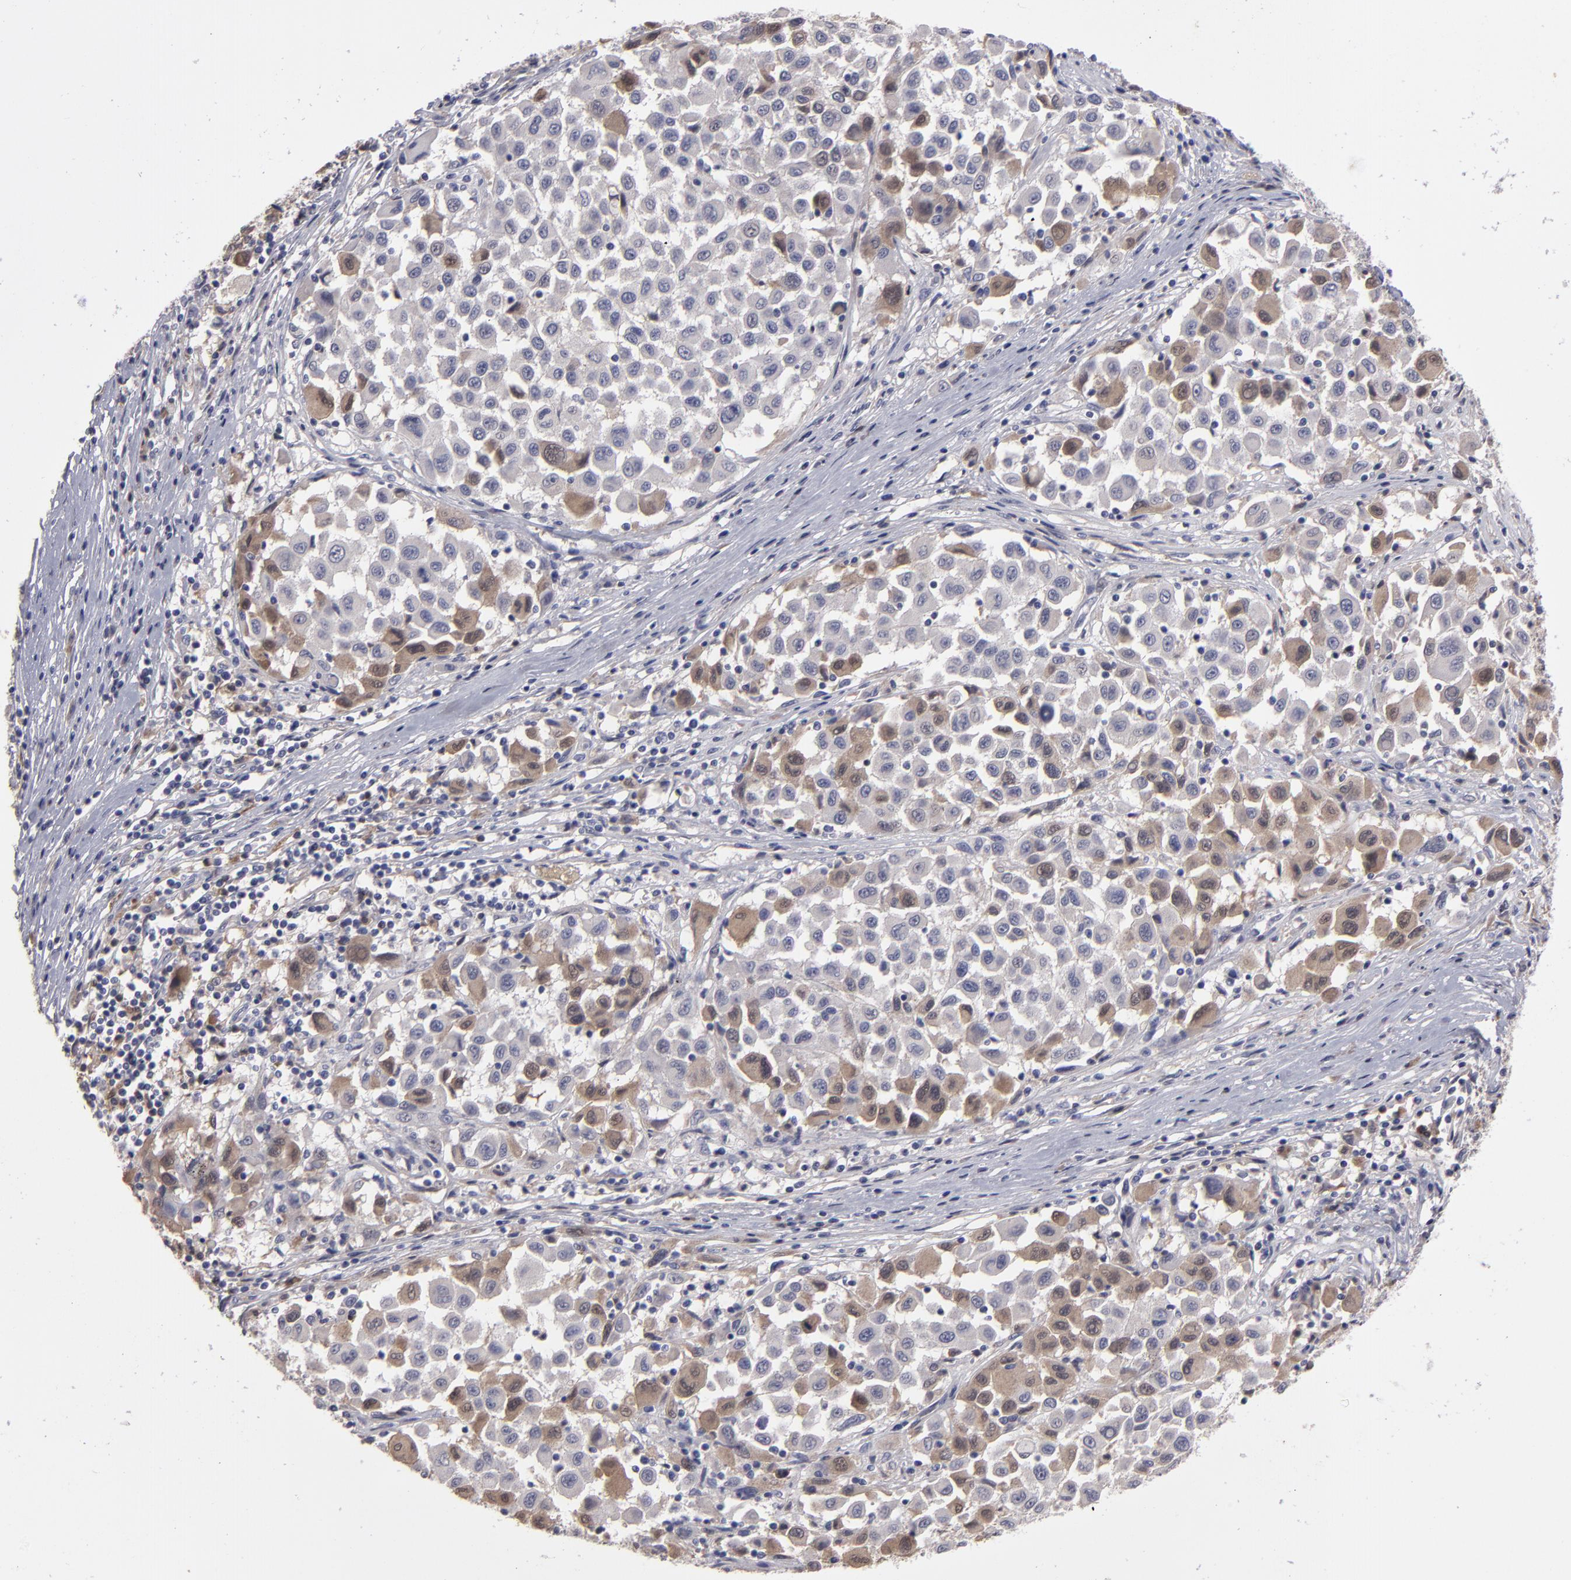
{"staining": {"intensity": "moderate", "quantity": "<25%", "location": "cytoplasmic/membranous"}, "tissue": "melanoma", "cell_type": "Tumor cells", "image_type": "cancer", "snomed": [{"axis": "morphology", "description": "Malignant melanoma, Metastatic site"}, {"axis": "topography", "description": "Lymph node"}], "caption": "The histopathology image displays immunohistochemical staining of melanoma. There is moderate cytoplasmic/membranous expression is seen in about <25% of tumor cells.", "gene": "ITIH4", "patient": {"sex": "male", "age": 61}}